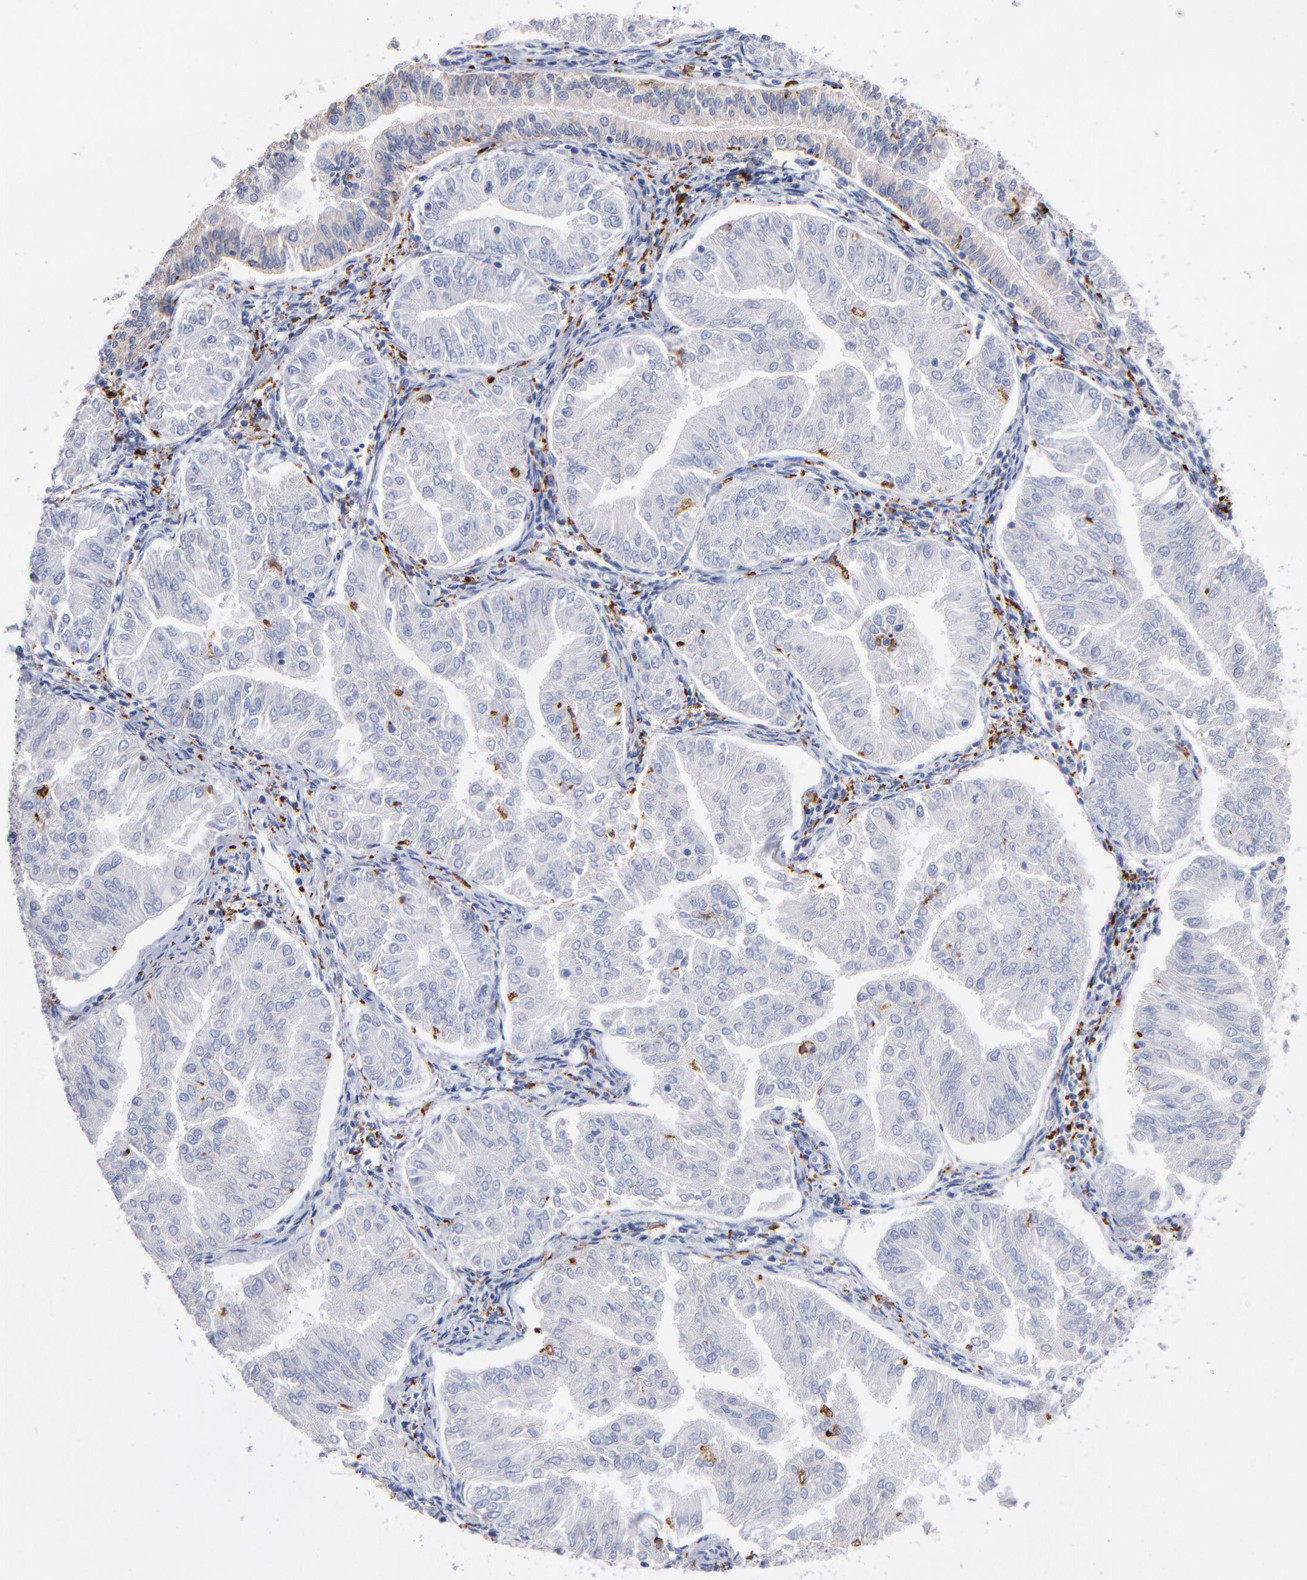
{"staining": {"intensity": "negative", "quantity": "none", "location": "none"}, "tissue": "endometrial cancer", "cell_type": "Tumor cells", "image_type": "cancer", "snomed": [{"axis": "morphology", "description": "Adenocarcinoma, NOS"}, {"axis": "topography", "description": "Endometrium"}], "caption": "A high-resolution photomicrograph shows IHC staining of endometrial cancer, which displays no significant staining in tumor cells.", "gene": "CD180", "patient": {"sex": "female", "age": 53}}